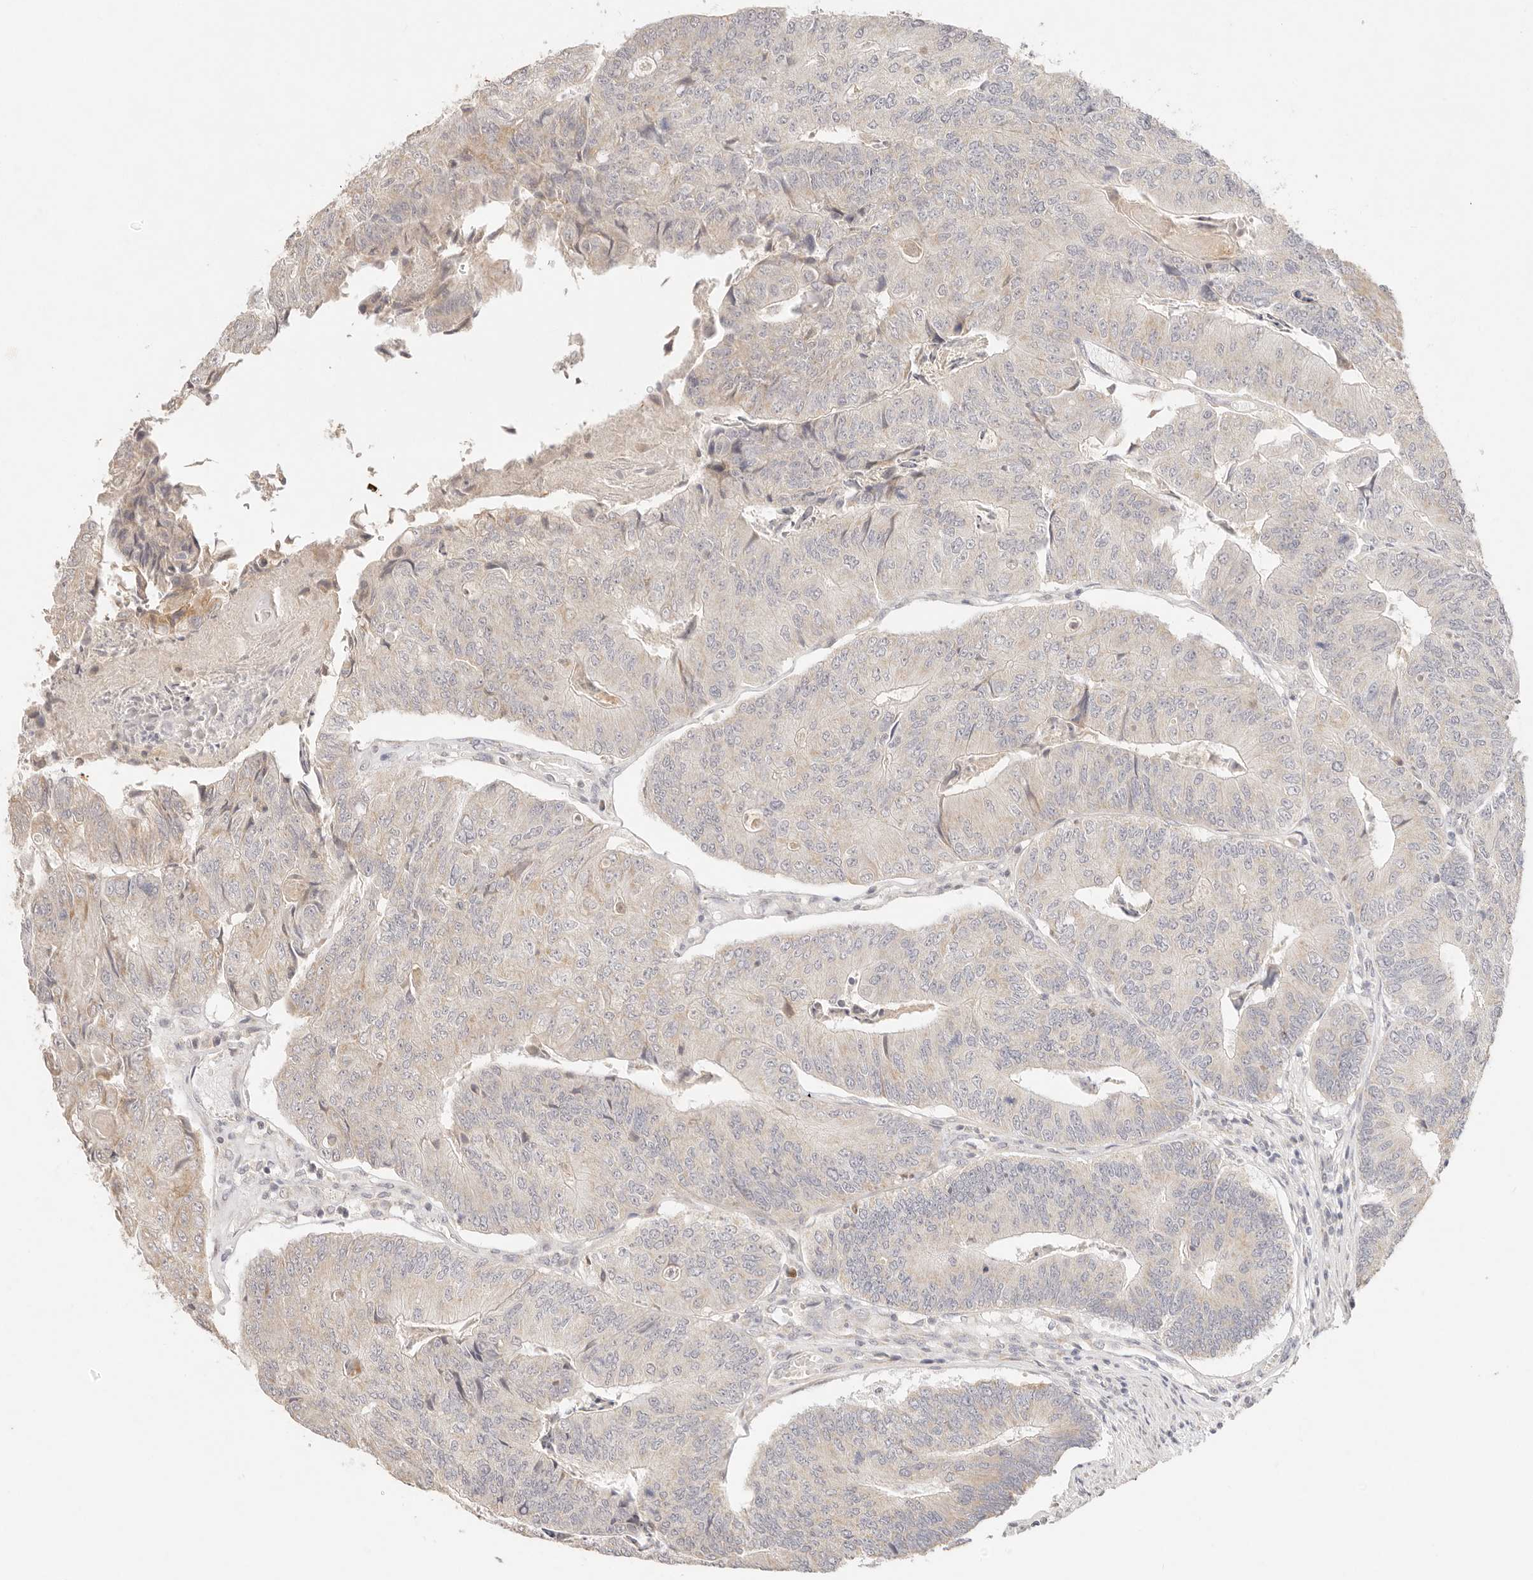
{"staining": {"intensity": "negative", "quantity": "none", "location": "none"}, "tissue": "colorectal cancer", "cell_type": "Tumor cells", "image_type": "cancer", "snomed": [{"axis": "morphology", "description": "Adenocarcinoma, NOS"}, {"axis": "topography", "description": "Colon"}], "caption": "DAB (3,3'-diaminobenzidine) immunohistochemical staining of colorectal cancer shows no significant staining in tumor cells.", "gene": "GPR156", "patient": {"sex": "female", "age": 67}}